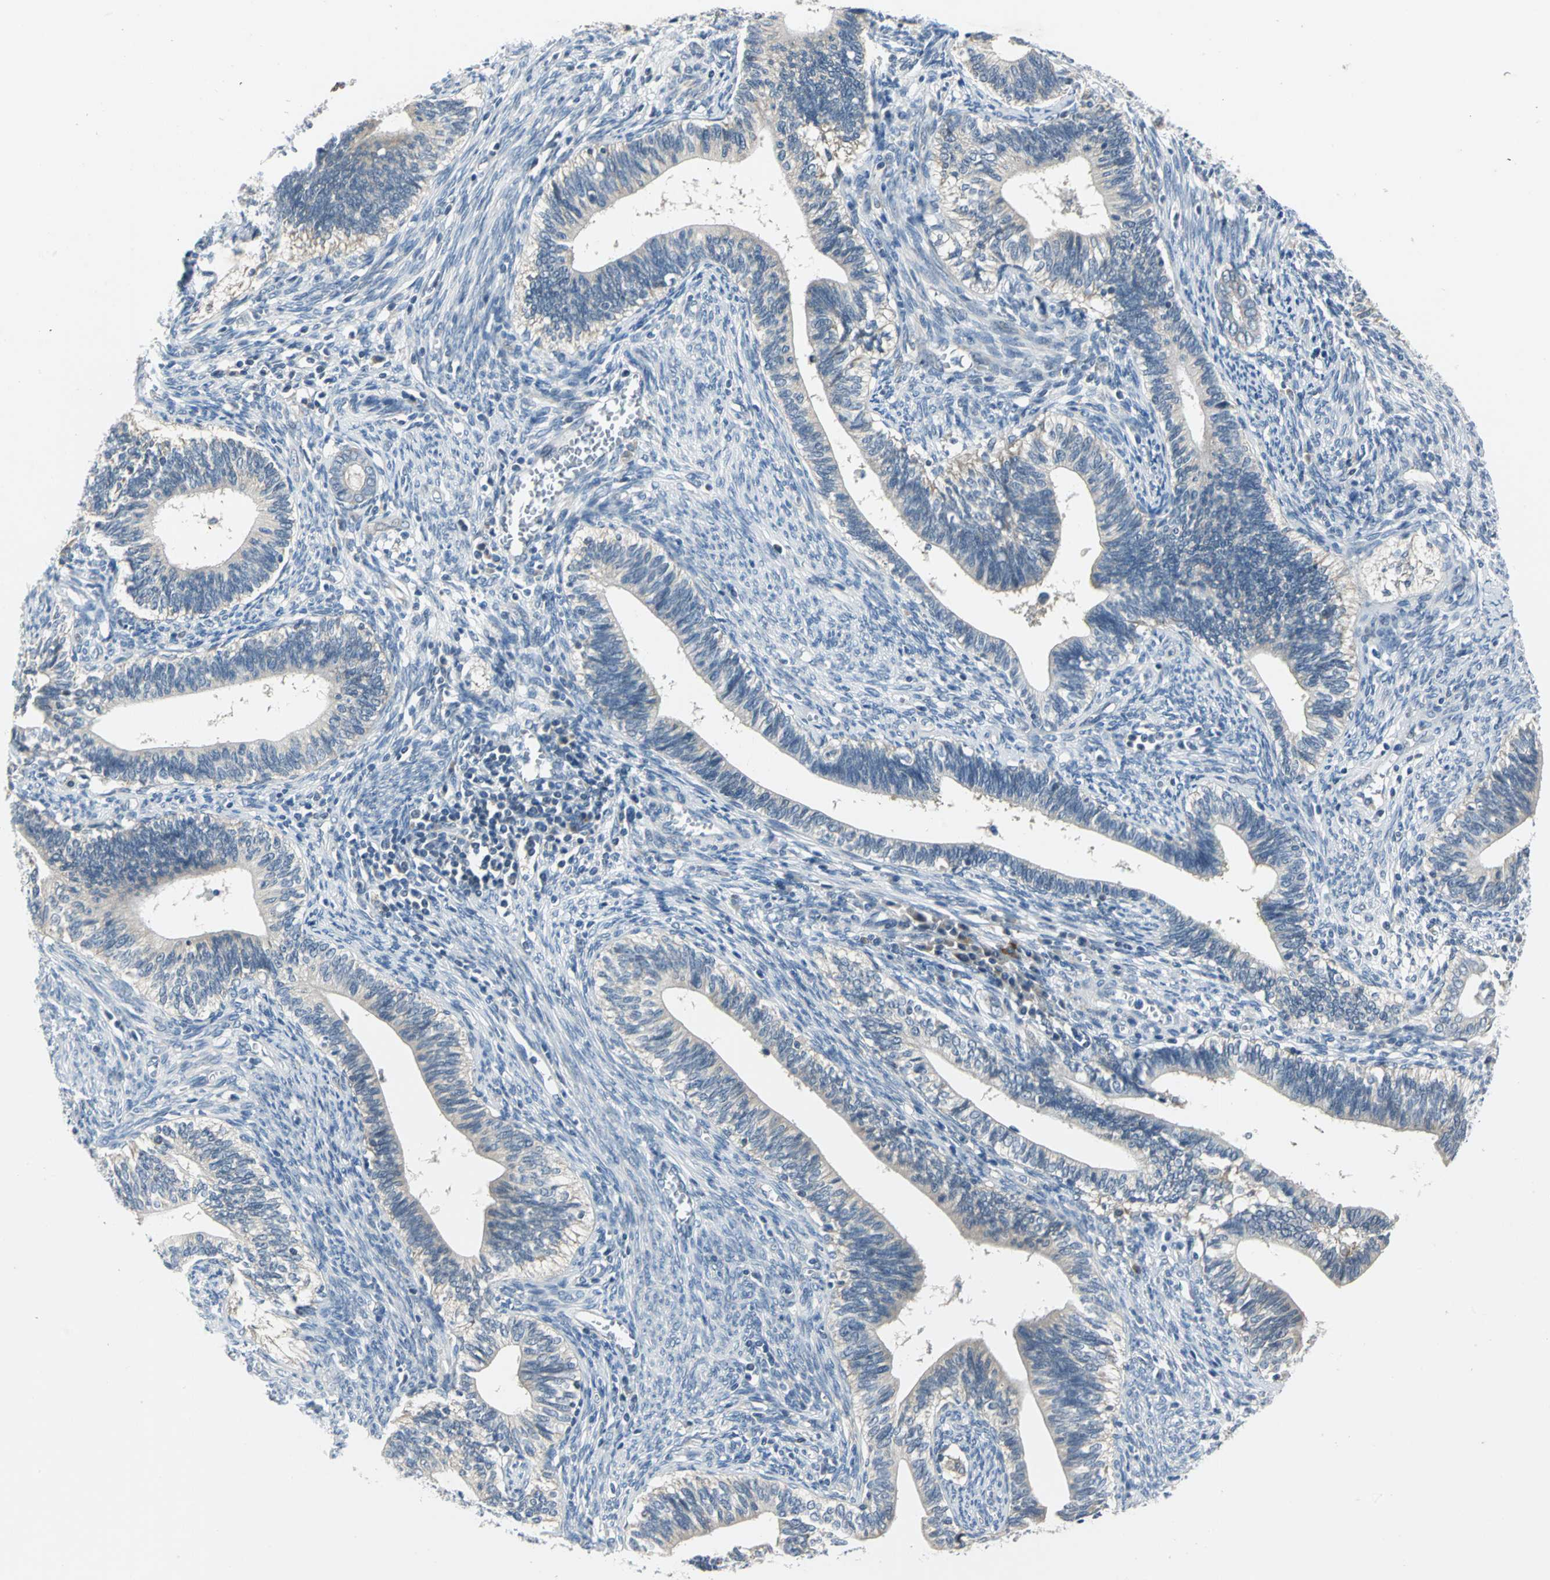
{"staining": {"intensity": "weak", "quantity": ">75%", "location": "cytoplasmic/membranous"}, "tissue": "cervical cancer", "cell_type": "Tumor cells", "image_type": "cancer", "snomed": [{"axis": "morphology", "description": "Adenocarcinoma, NOS"}, {"axis": "topography", "description": "Cervix"}], "caption": "This is an image of IHC staining of cervical adenocarcinoma, which shows weak positivity in the cytoplasmic/membranous of tumor cells.", "gene": "ZNF415", "patient": {"sex": "female", "age": 44}}